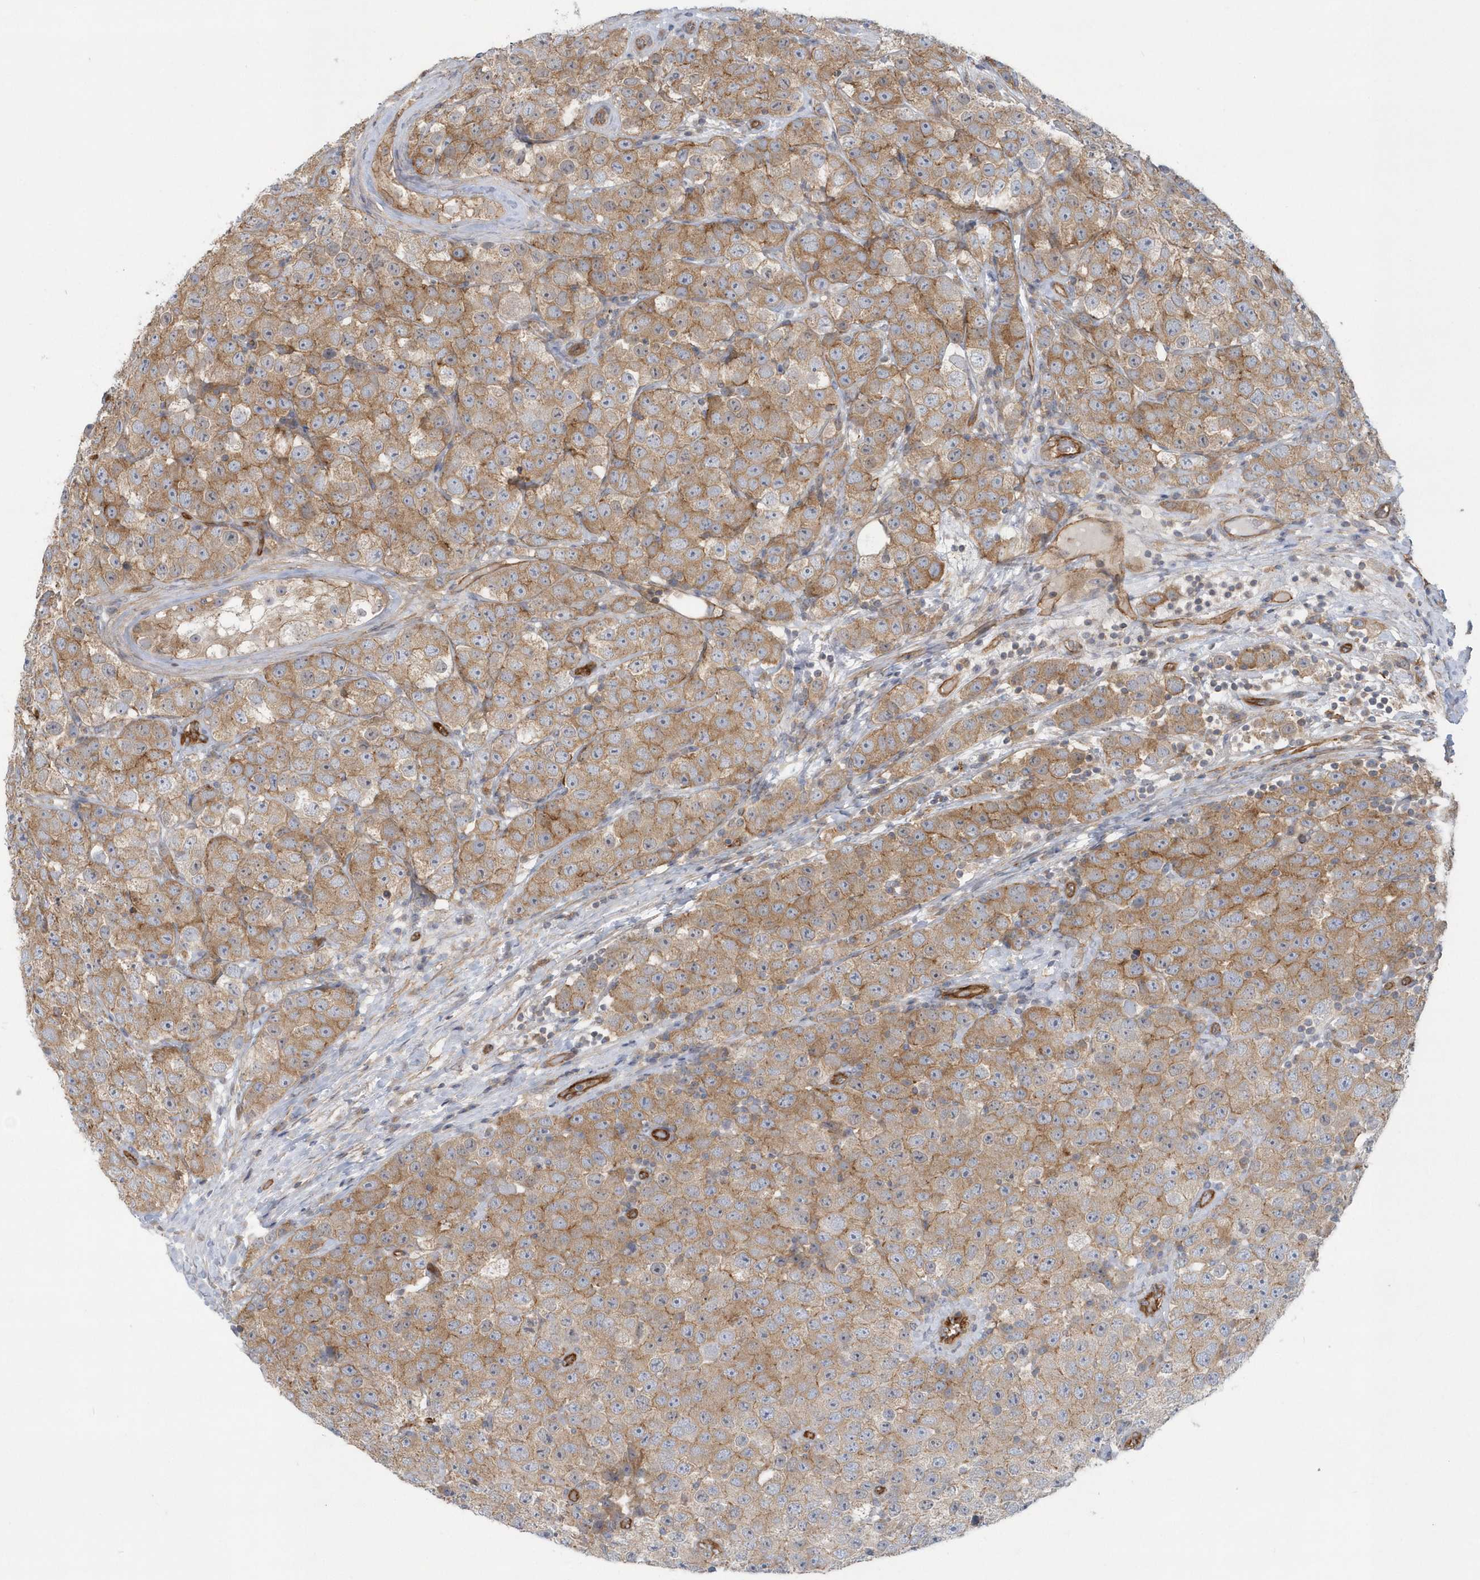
{"staining": {"intensity": "moderate", "quantity": "25%-75%", "location": "cytoplasmic/membranous"}, "tissue": "testis cancer", "cell_type": "Tumor cells", "image_type": "cancer", "snomed": [{"axis": "morphology", "description": "Seminoma, NOS"}, {"axis": "topography", "description": "Testis"}], "caption": "This is a histology image of immunohistochemistry (IHC) staining of testis cancer, which shows moderate staining in the cytoplasmic/membranous of tumor cells.", "gene": "RAI14", "patient": {"sex": "male", "age": 28}}